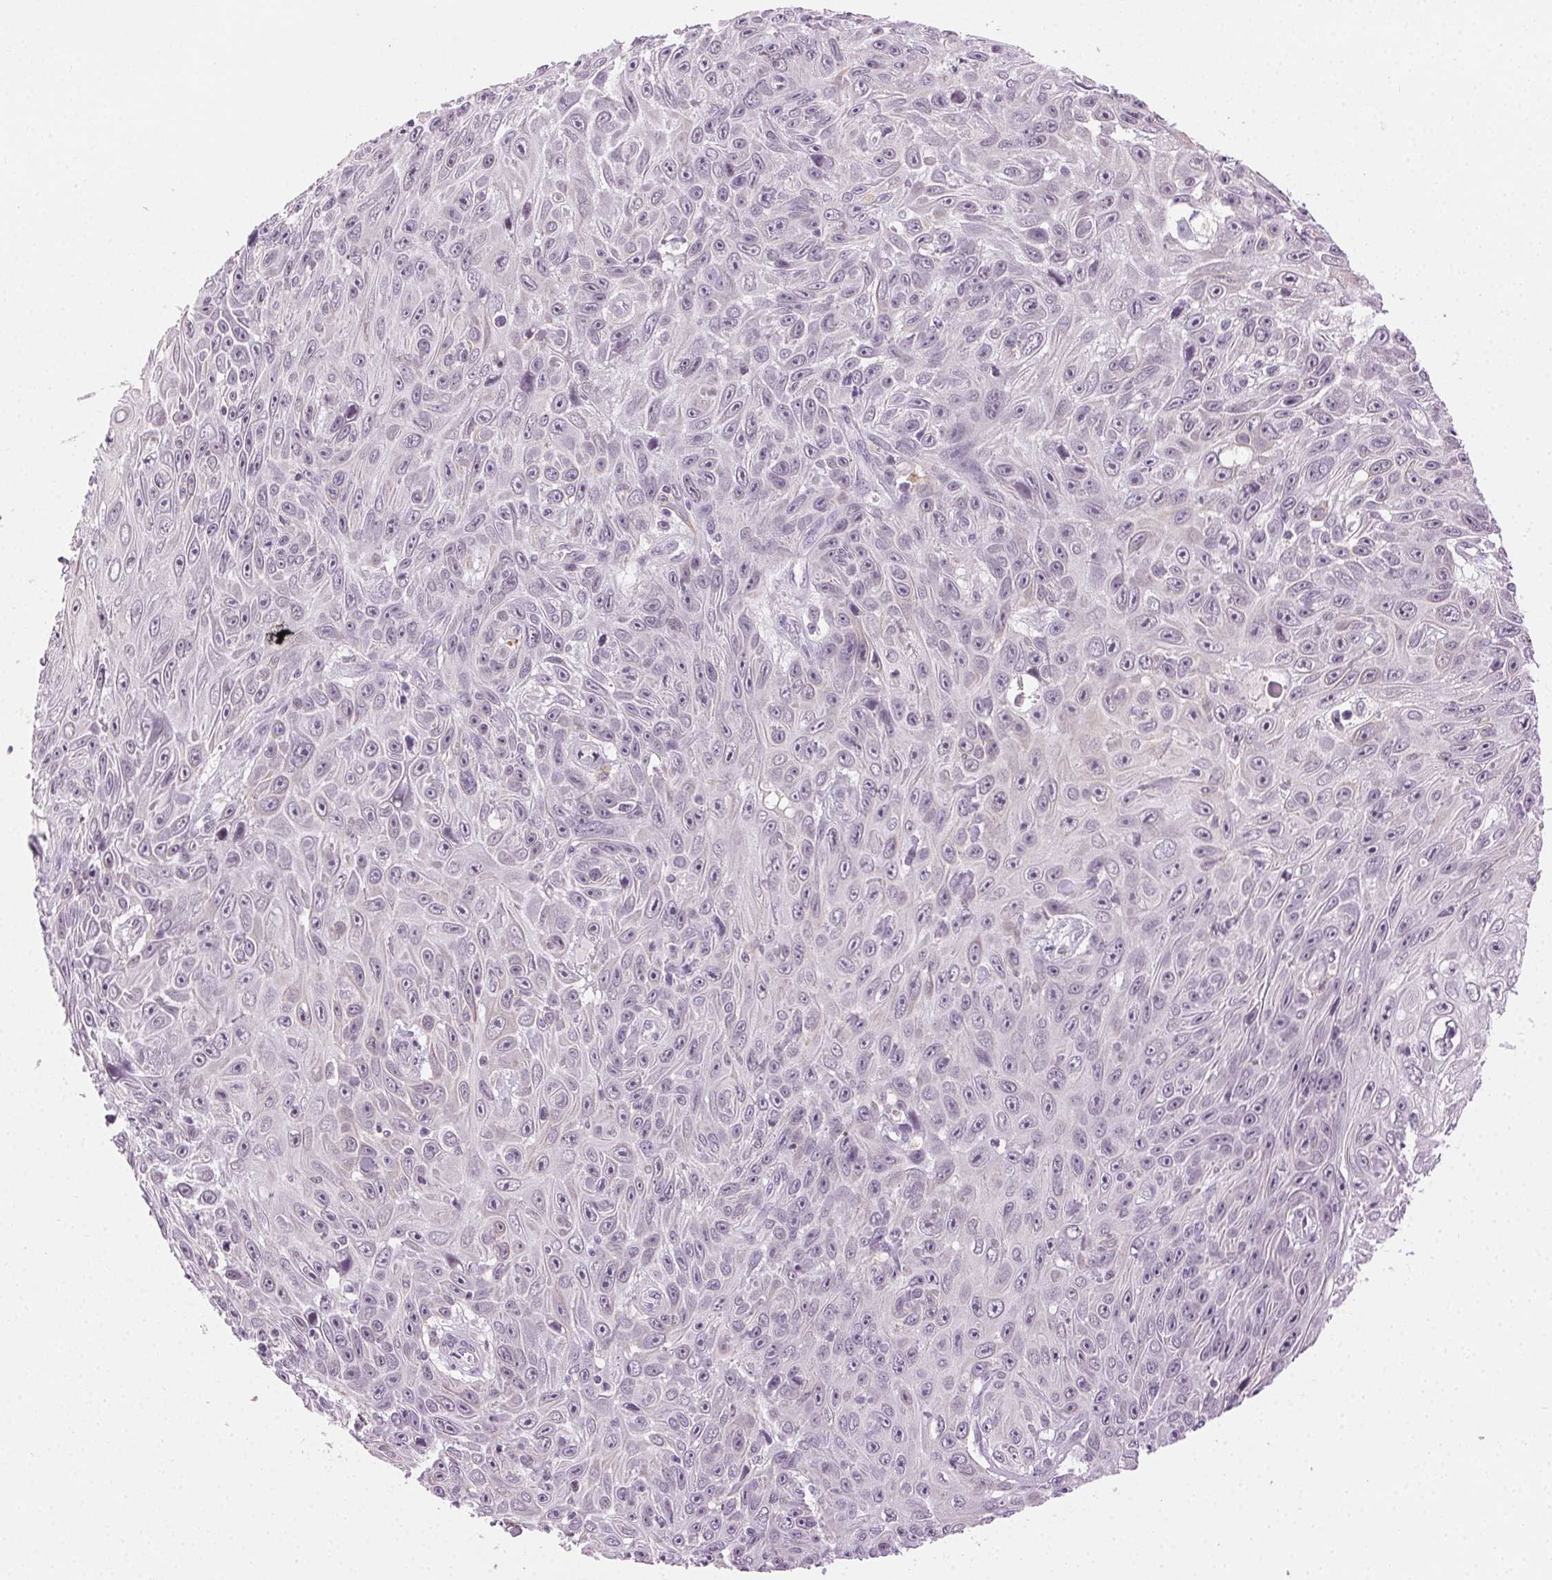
{"staining": {"intensity": "negative", "quantity": "none", "location": "none"}, "tissue": "skin cancer", "cell_type": "Tumor cells", "image_type": "cancer", "snomed": [{"axis": "morphology", "description": "Squamous cell carcinoma, NOS"}, {"axis": "topography", "description": "Skin"}], "caption": "Skin squamous cell carcinoma was stained to show a protein in brown. There is no significant positivity in tumor cells. (DAB (3,3'-diaminobenzidine) IHC, high magnification).", "gene": "AIF1L", "patient": {"sex": "male", "age": 82}}